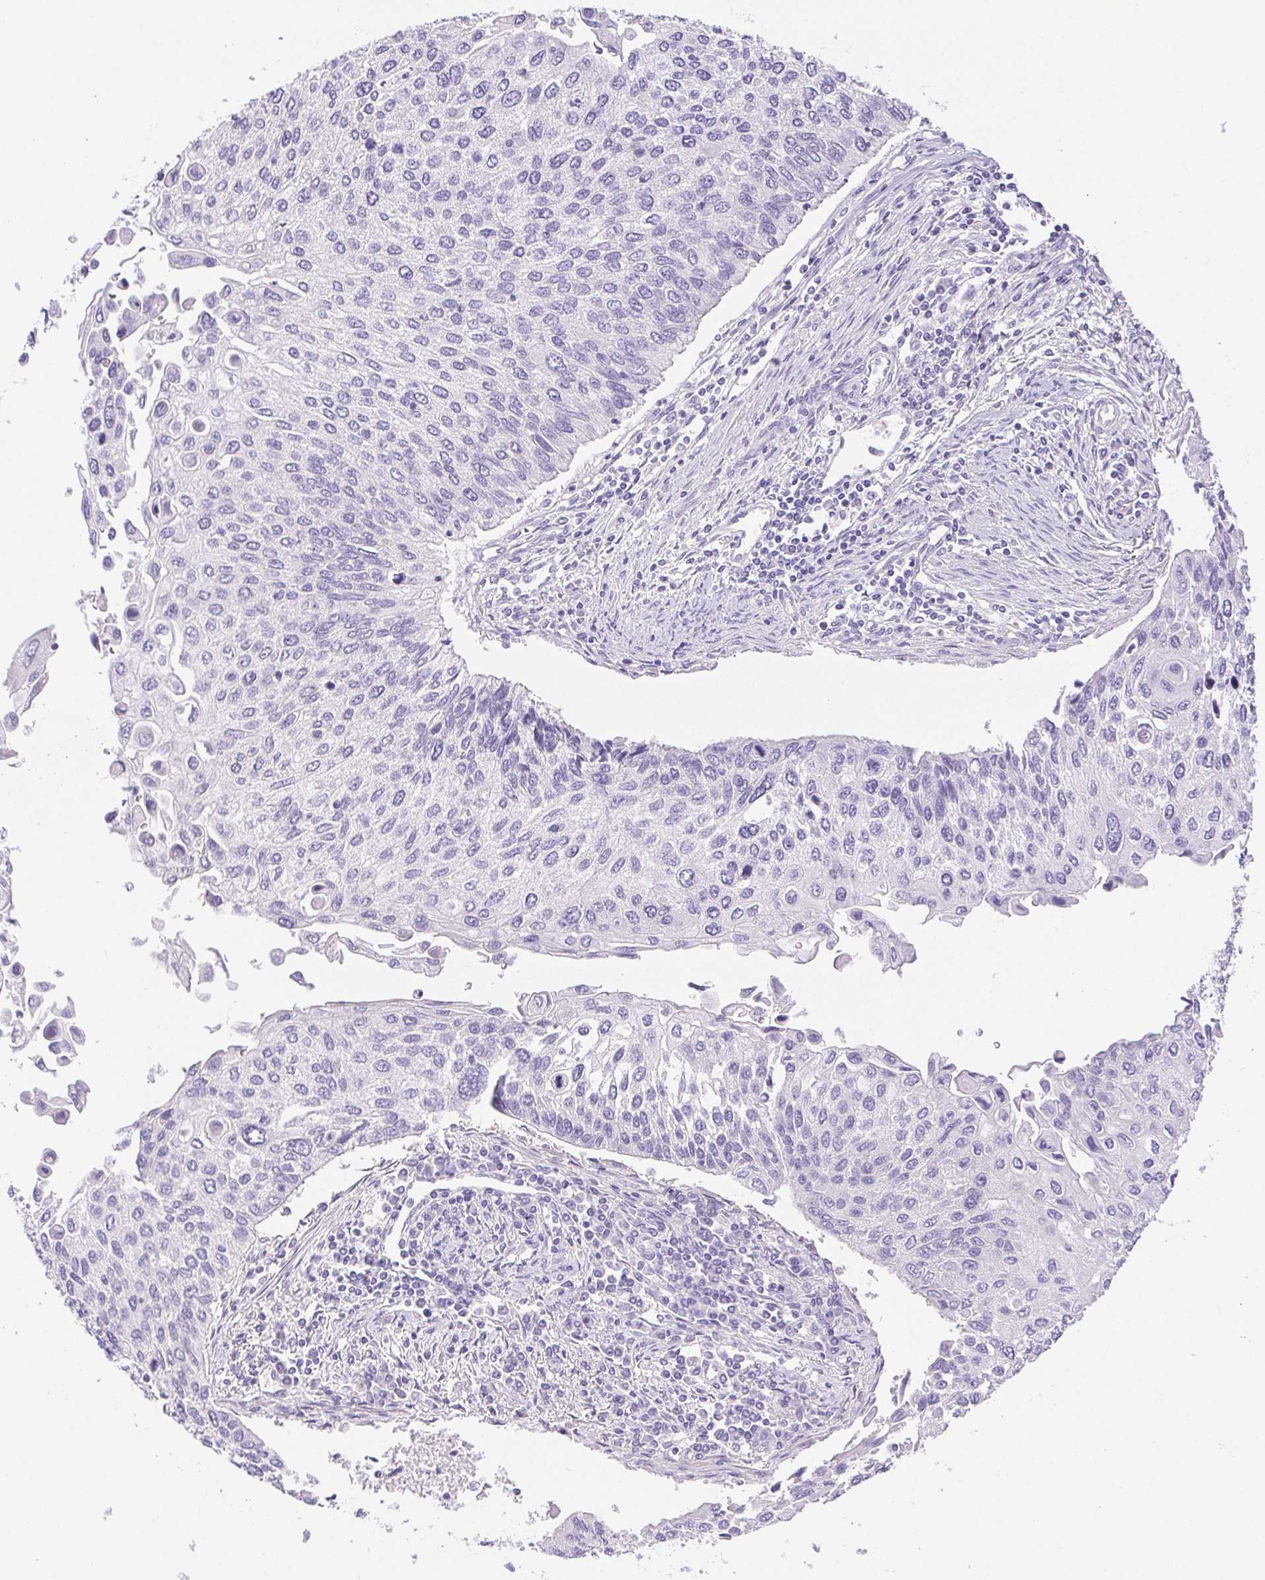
{"staining": {"intensity": "negative", "quantity": "none", "location": "none"}, "tissue": "lung cancer", "cell_type": "Tumor cells", "image_type": "cancer", "snomed": [{"axis": "morphology", "description": "Squamous cell carcinoma, NOS"}, {"axis": "morphology", "description": "Squamous cell carcinoma, metastatic, NOS"}, {"axis": "topography", "description": "Lung"}], "caption": "Immunohistochemical staining of human squamous cell carcinoma (lung) displays no significant expression in tumor cells.", "gene": "PNLIP", "patient": {"sex": "male", "age": 63}}